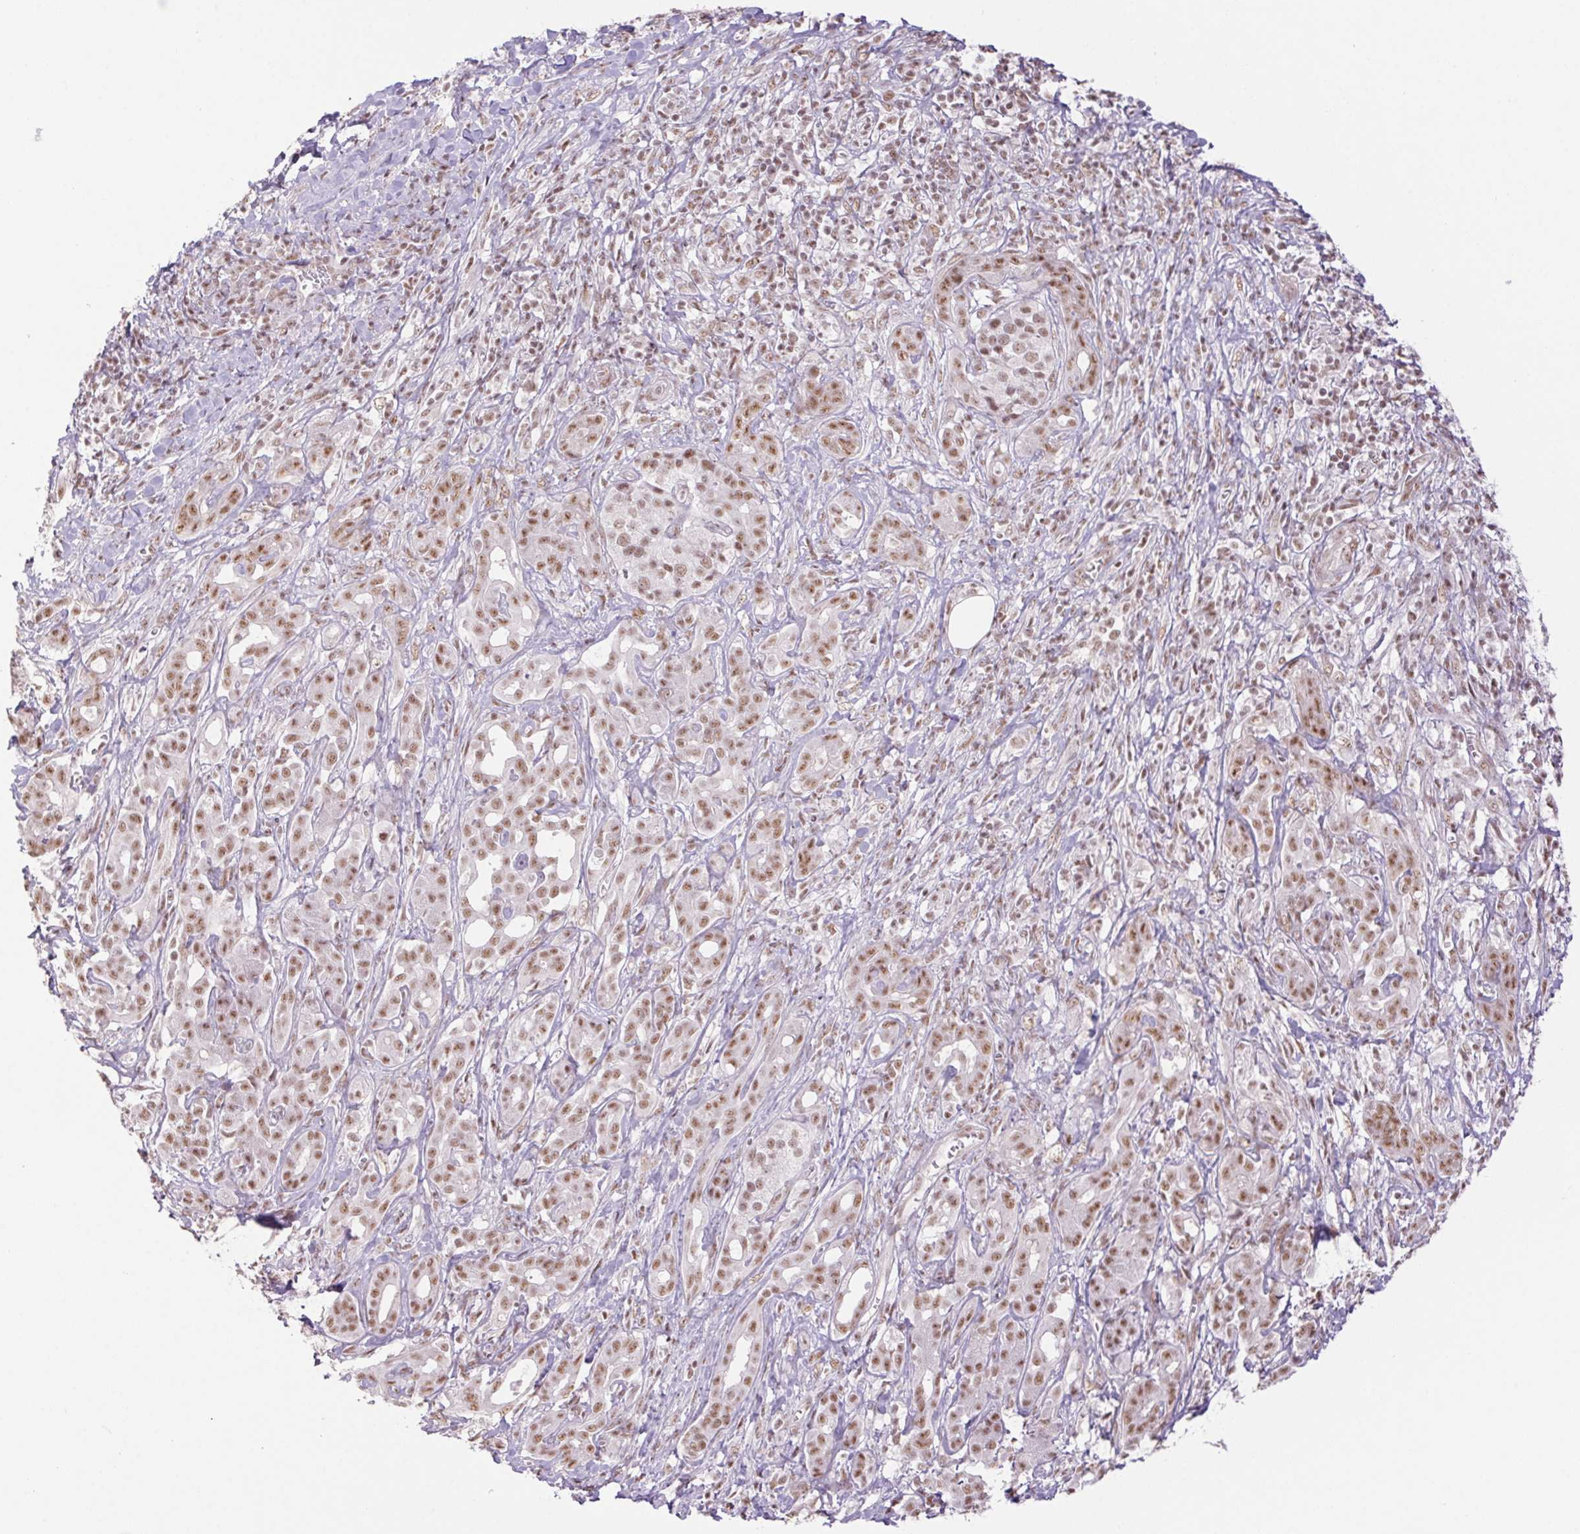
{"staining": {"intensity": "moderate", "quantity": ">75%", "location": "nuclear"}, "tissue": "pancreatic cancer", "cell_type": "Tumor cells", "image_type": "cancer", "snomed": [{"axis": "morphology", "description": "Adenocarcinoma, NOS"}, {"axis": "topography", "description": "Pancreas"}], "caption": "Immunohistochemical staining of pancreatic cancer shows moderate nuclear protein positivity in about >75% of tumor cells.", "gene": "DDX17", "patient": {"sex": "male", "age": 61}}